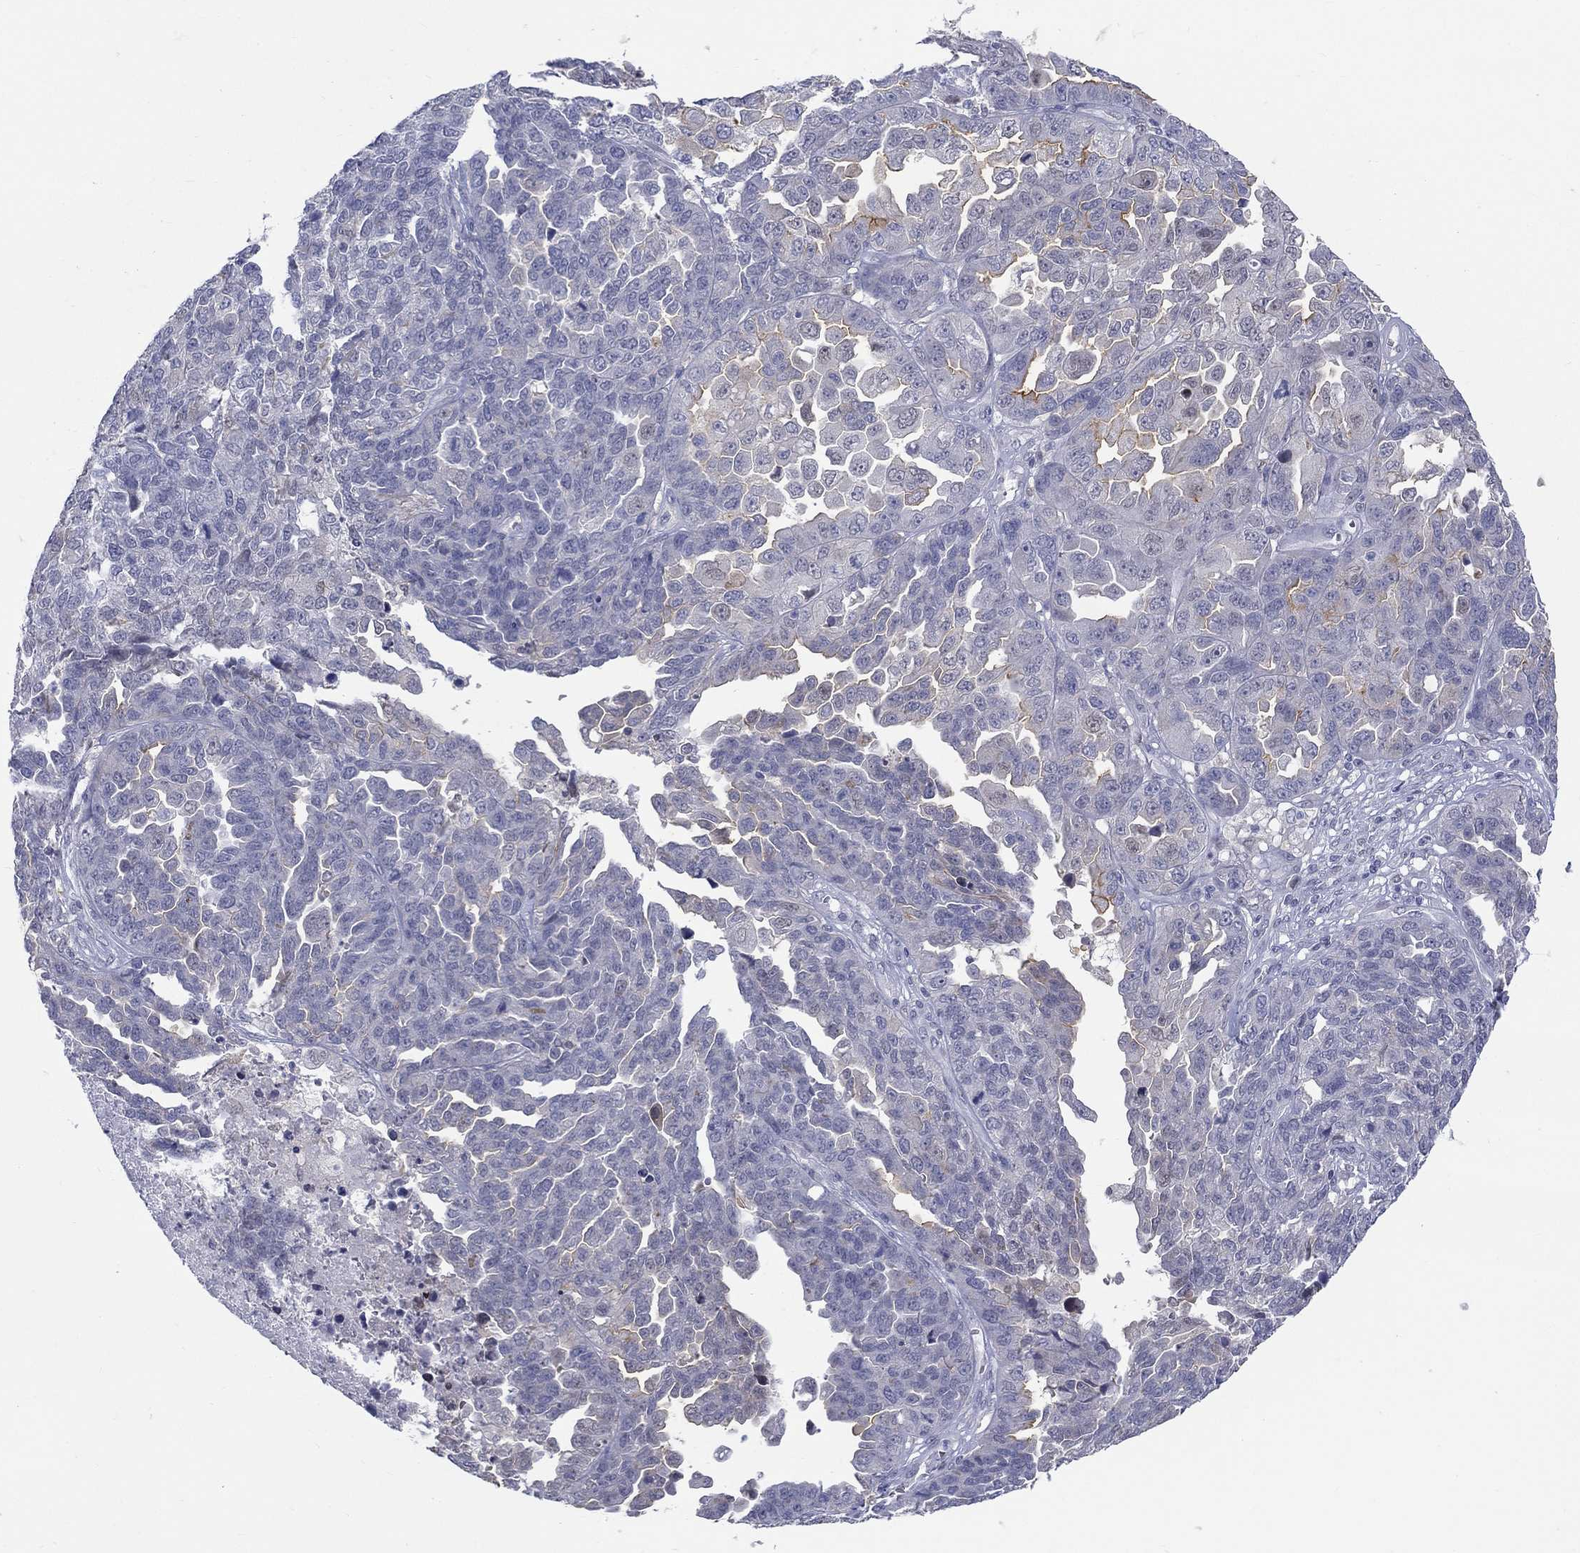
{"staining": {"intensity": "moderate", "quantity": "<25%", "location": "cytoplasmic/membranous"}, "tissue": "ovarian cancer", "cell_type": "Tumor cells", "image_type": "cancer", "snomed": [{"axis": "morphology", "description": "Cystadenocarcinoma, serous, NOS"}, {"axis": "topography", "description": "Ovary"}], "caption": "Human serous cystadenocarcinoma (ovarian) stained with a brown dye demonstrates moderate cytoplasmic/membranous positive expression in approximately <25% of tumor cells.", "gene": "EGFLAM", "patient": {"sex": "female", "age": 87}}